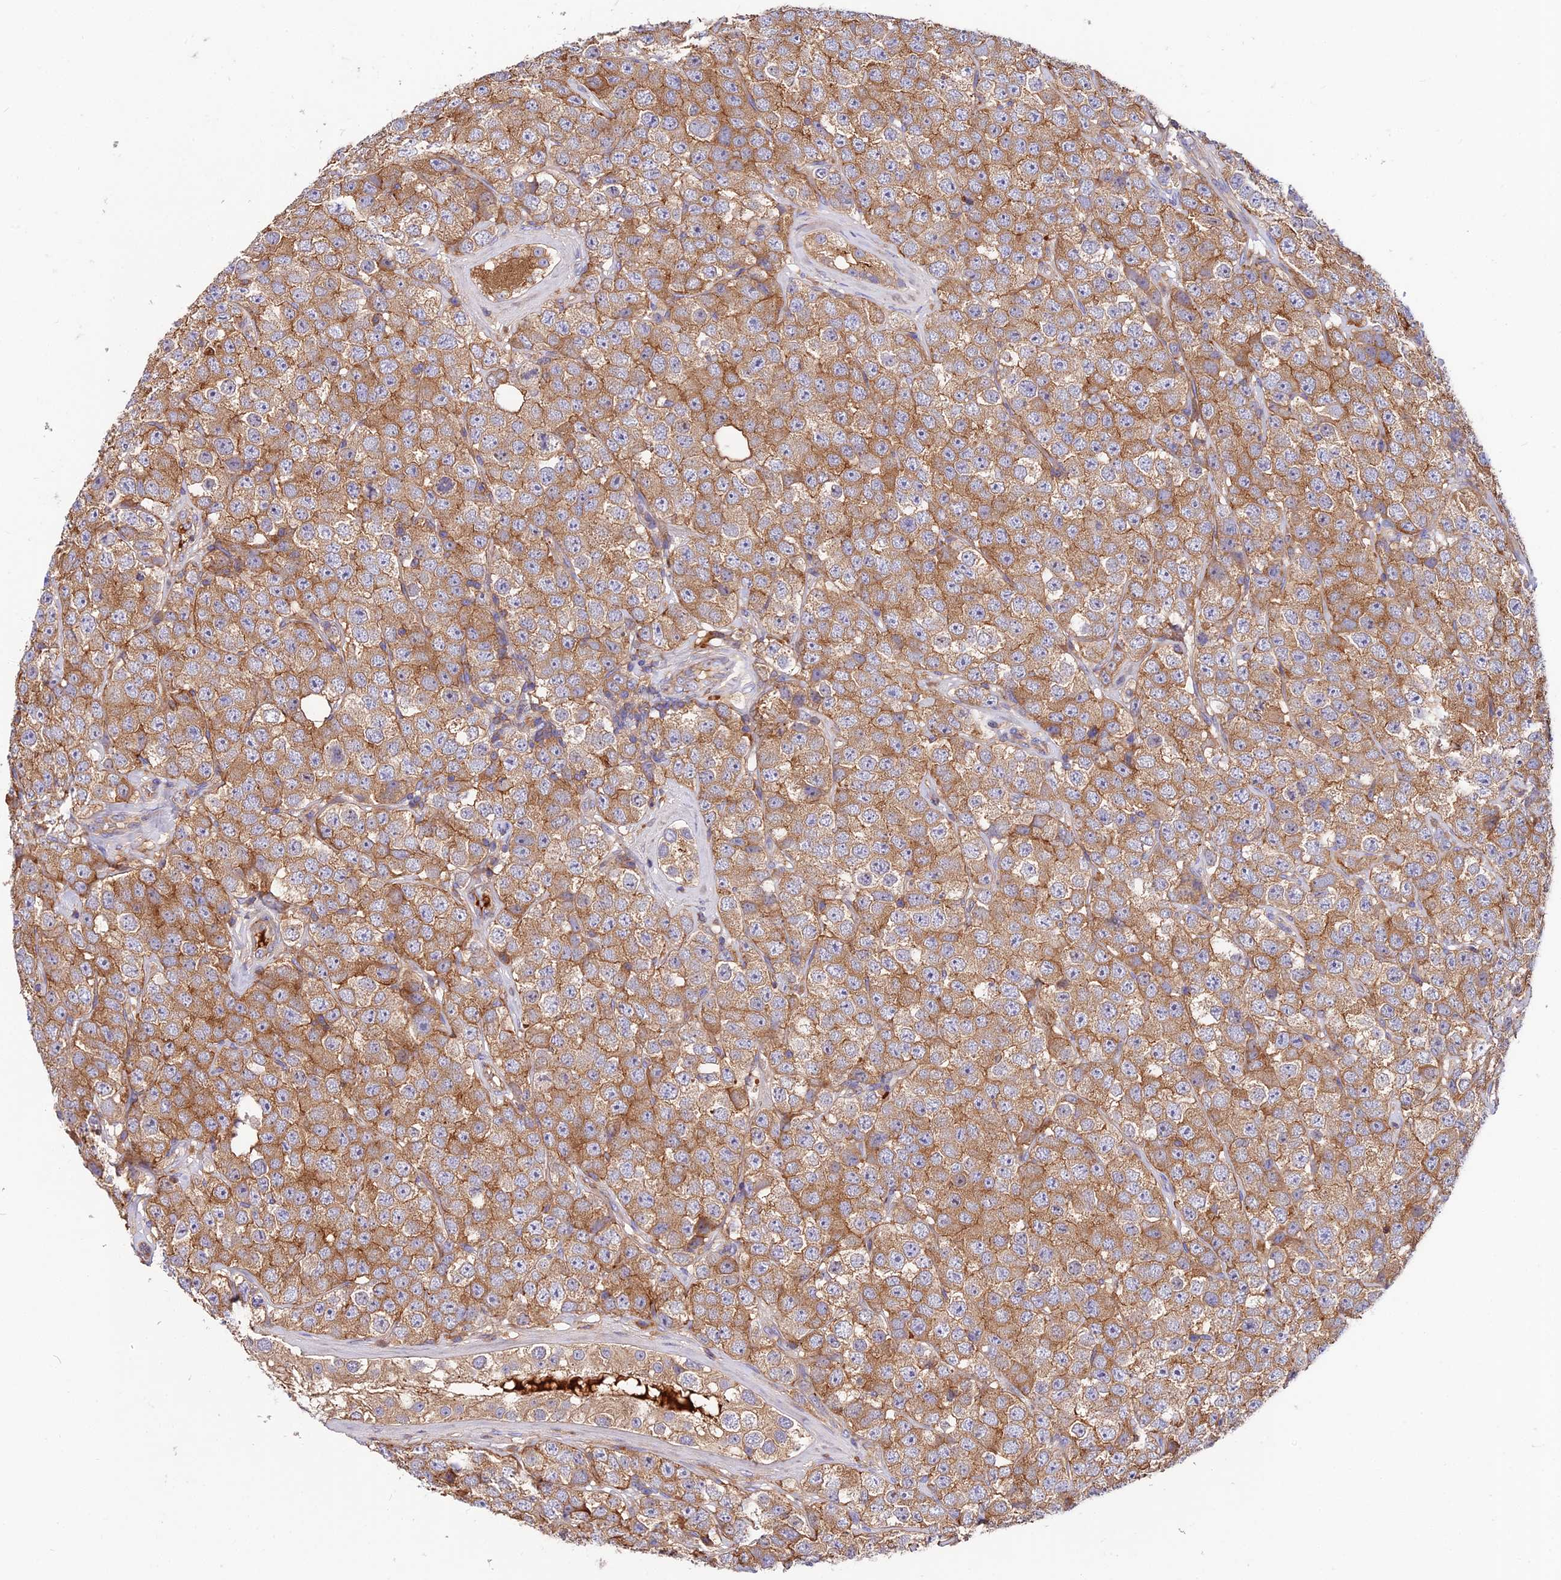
{"staining": {"intensity": "moderate", "quantity": ">75%", "location": "cytoplasmic/membranous"}, "tissue": "testis cancer", "cell_type": "Tumor cells", "image_type": "cancer", "snomed": [{"axis": "morphology", "description": "Seminoma, NOS"}, {"axis": "topography", "description": "Testis"}], "caption": "Immunohistochemistry (DAB) staining of testis seminoma reveals moderate cytoplasmic/membranous protein positivity in about >75% of tumor cells.", "gene": "PYM1", "patient": {"sex": "male", "age": 28}}